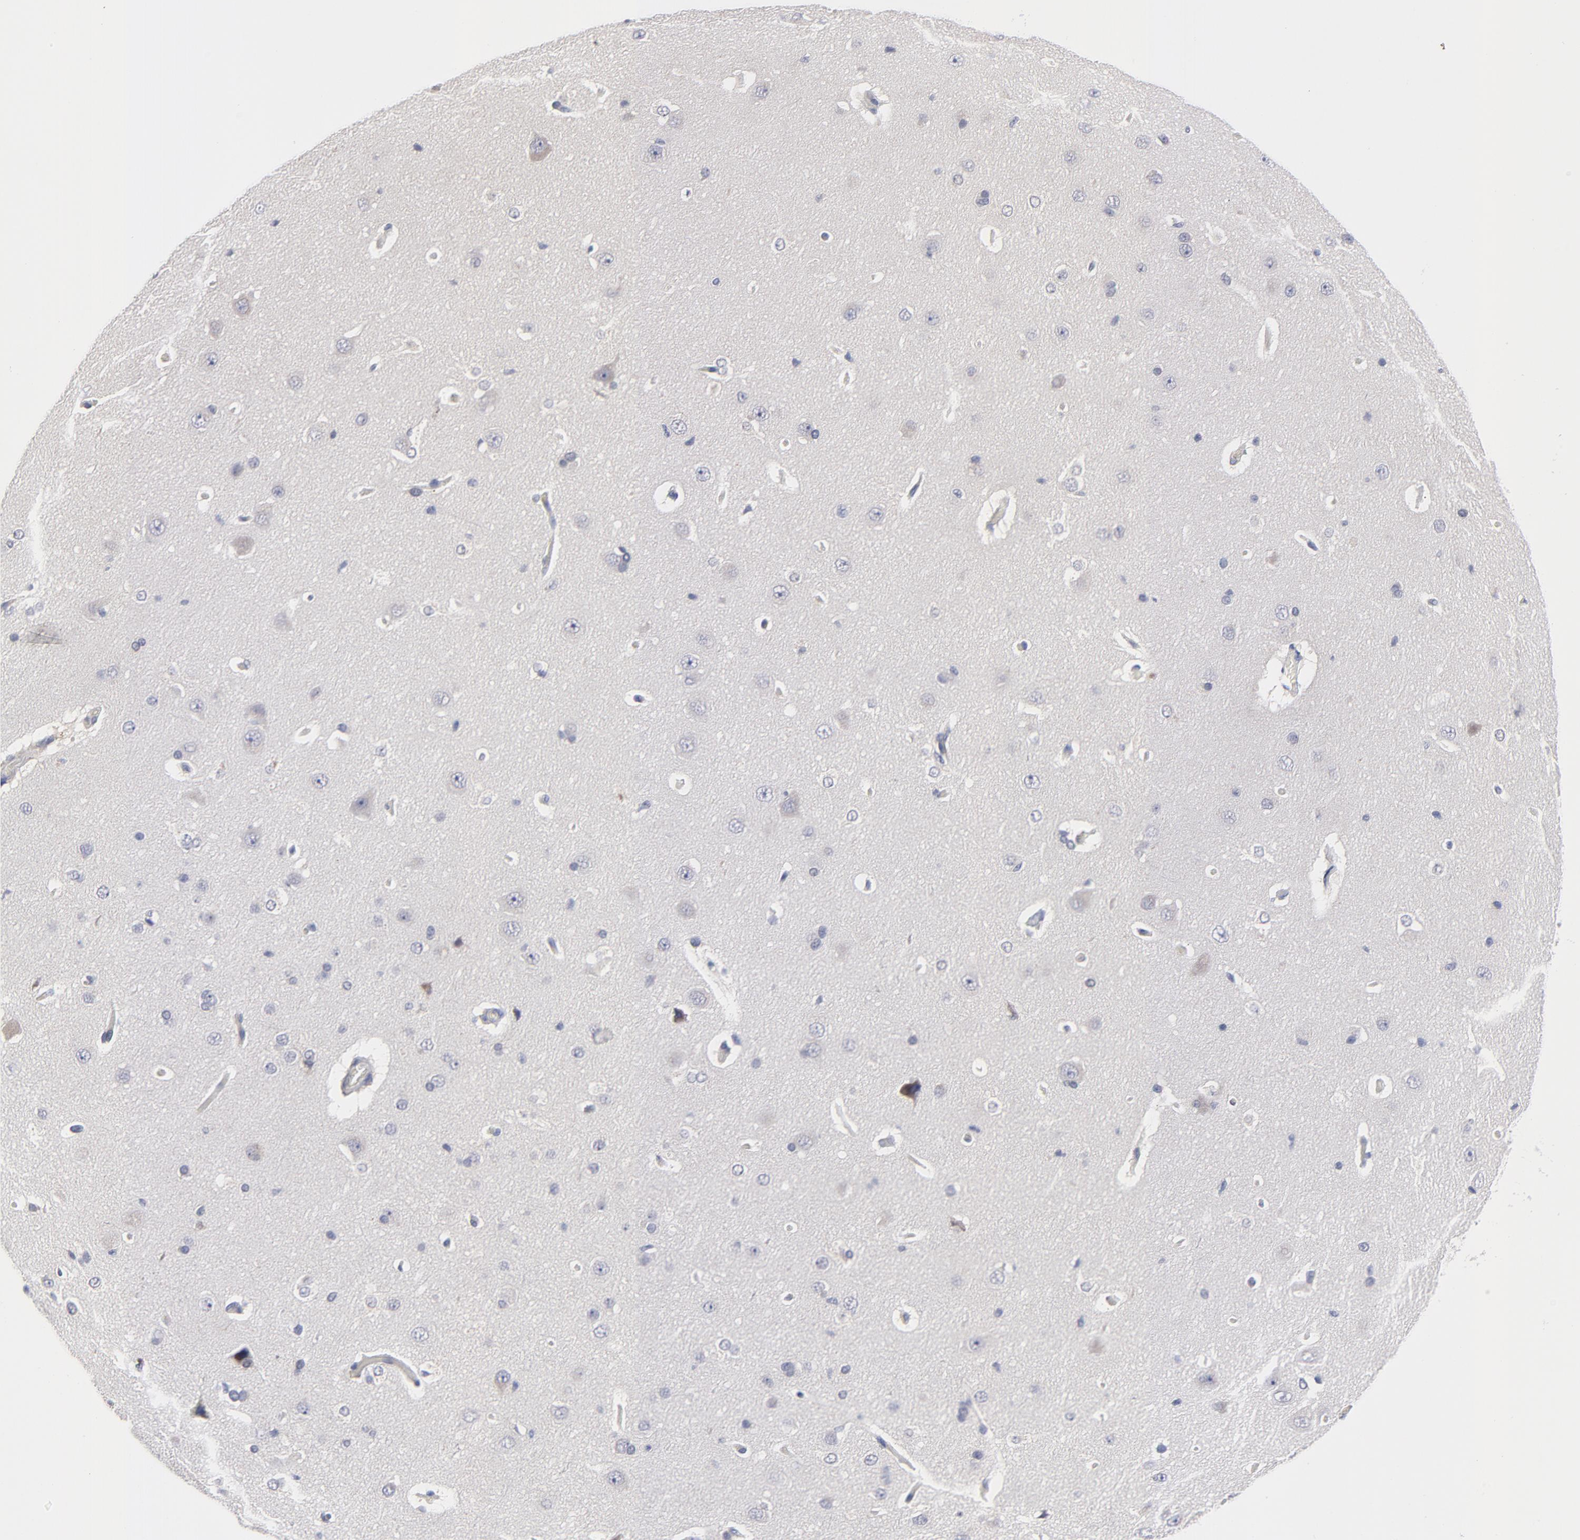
{"staining": {"intensity": "weak", "quantity": ">75%", "location": "cytoplasmic/membranous"}, "tissue": "cerebral cortex", "cell_type": "Endothelial cells", "image_type": "normal", "snomed": [{"axis": "morphology", "description": "Normal tissue, NOS"}, {"axis": "topography", "description": "Cerebral cortex"}], "caption": "Weak cytoplasmic/membranous expression for a protein is appreciated in about >75% of endothelial cells of normal cerebral cortex using immunohistochemistry (IHC).", "gene": "ZNF157", "patient": {"sex": "female", "age": 45}}